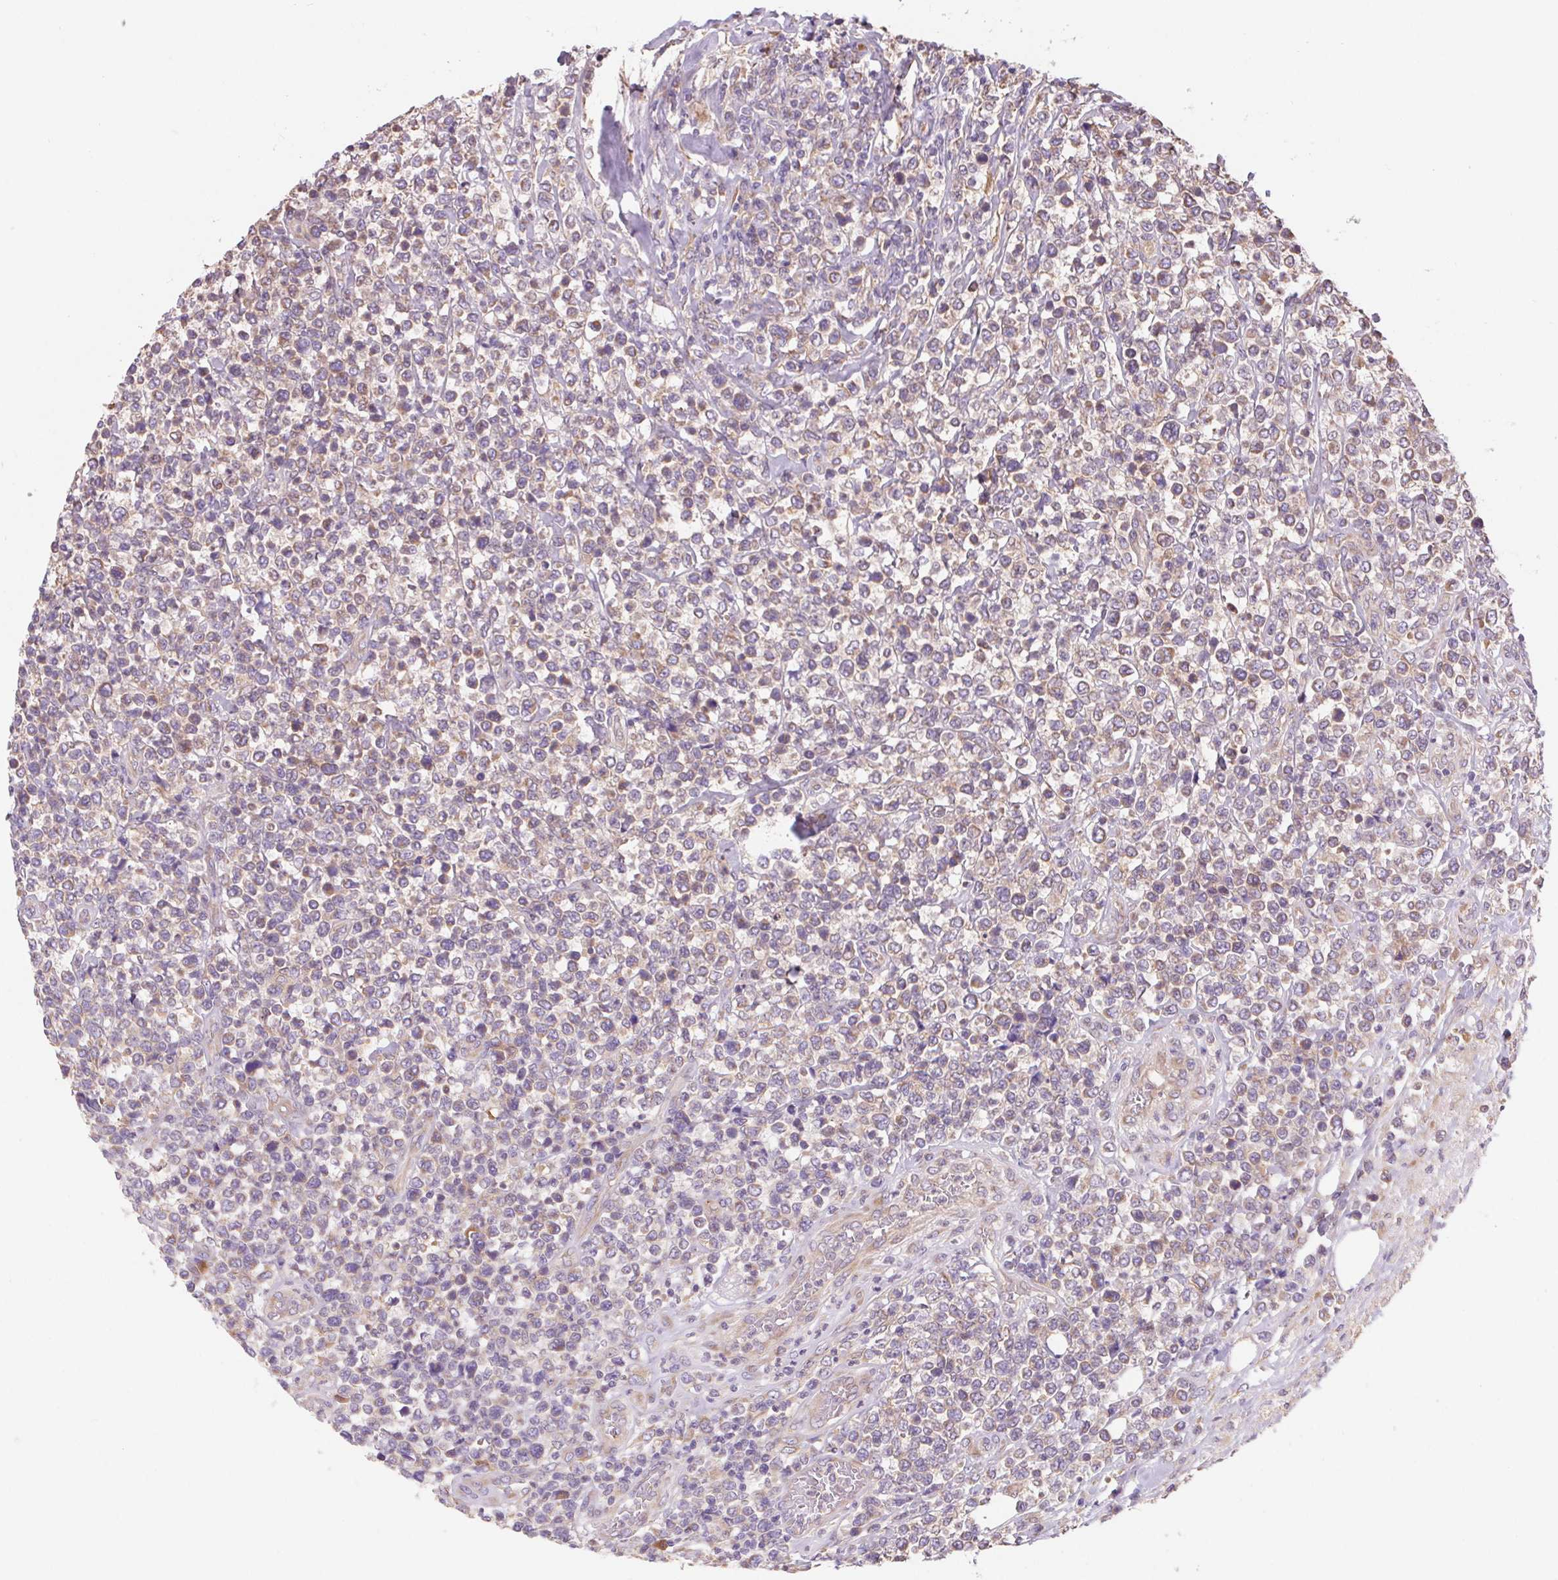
{"staining": {"intensity": "weak", "quantity": "25%-75%", "location": "cytoplasmic/membranous"}, "tissue": "lymphoma", "cell_type": "Tumor cells", "image_type": "cancer", "snomed": [{"axis": "morphology", "description": "Malignant lymphoma, non-Hodgkin's type, High grade"}, {"axis": "topography", "description": "Soft tissue"}], "caption": "DAB (3,3'-diaminobenzidine) immunohistochemical staining of human lymphoma exhibits weak cytoplasmic/membranous protein staining in about 25%-75% of tumor cells.", "gene": "RAB1A", "patient": {"sex": "female", "age": 56}}